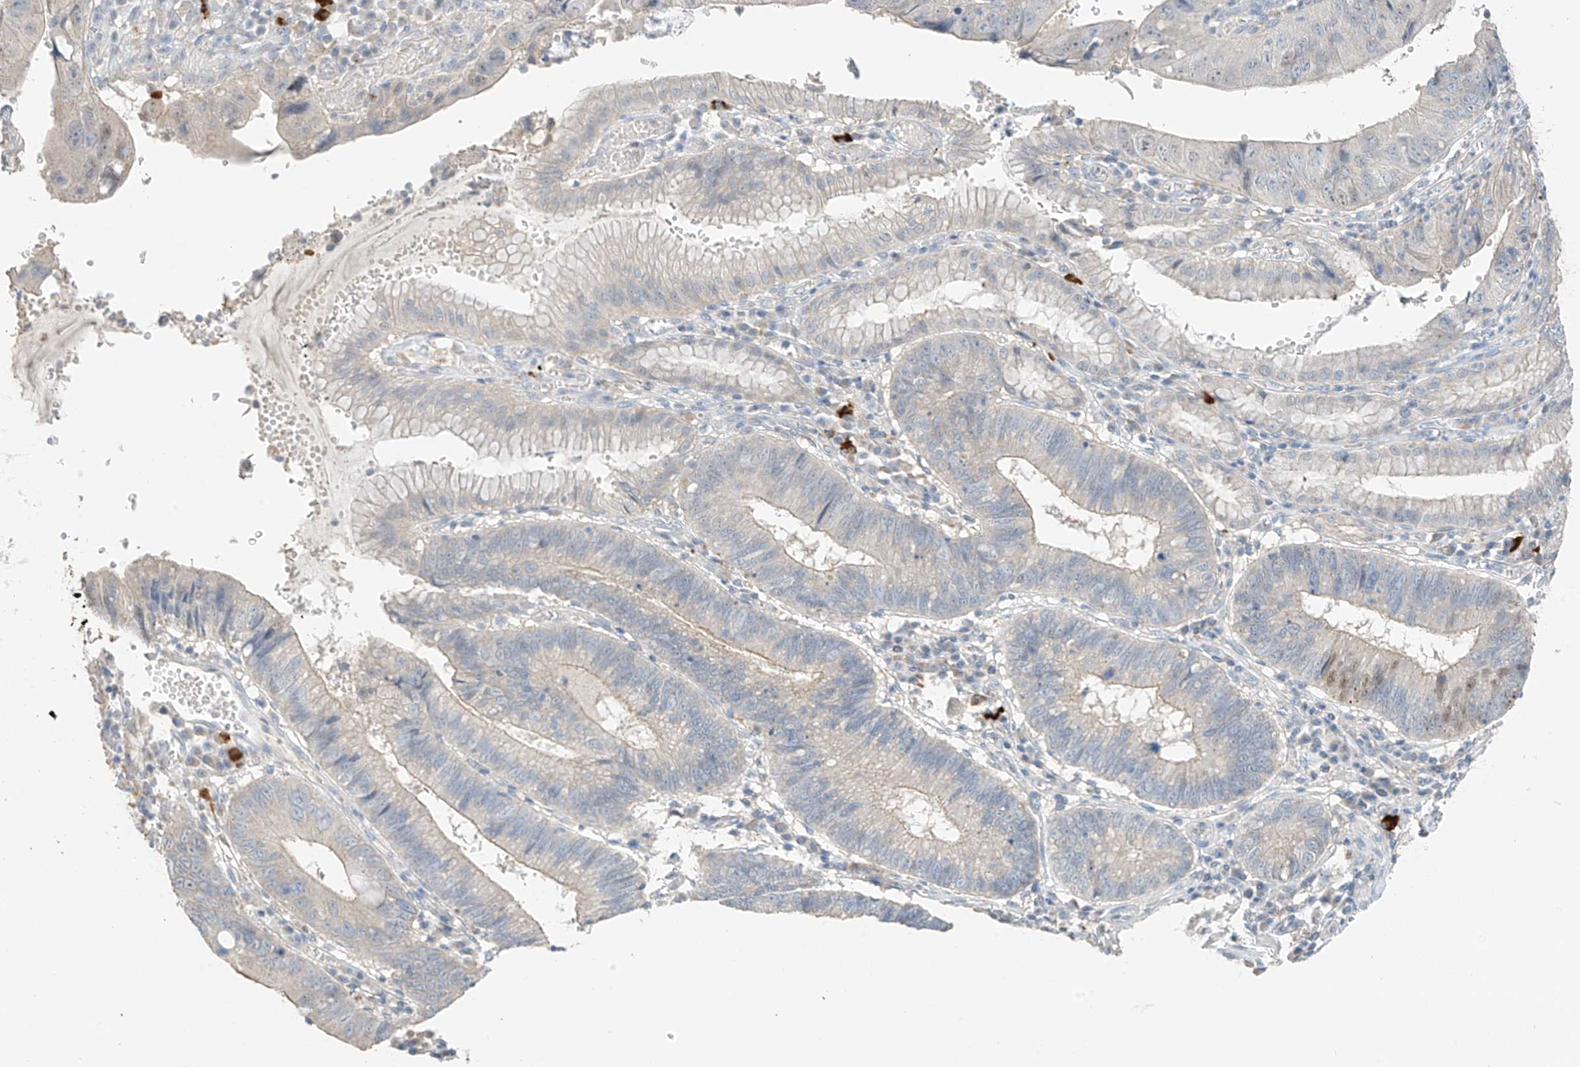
{"staining": {"intensity": "negative", "quantity": "none", "location": "none"}, "tissue": "stomach cancer", "cell_type": "Tumor cells", "image_type": "cancer", "snomed": [{"axis": "morphology", "description": "Adenocarcinoma, NOS"}, {"axis": "topography", "description": "Stomach"}], "caption": "This is an IHC micrograph of stomach cancer. There is no staining in tumor cells.", "gene": "CAPN13", "patient": {"sex": "male", "age": 59}}